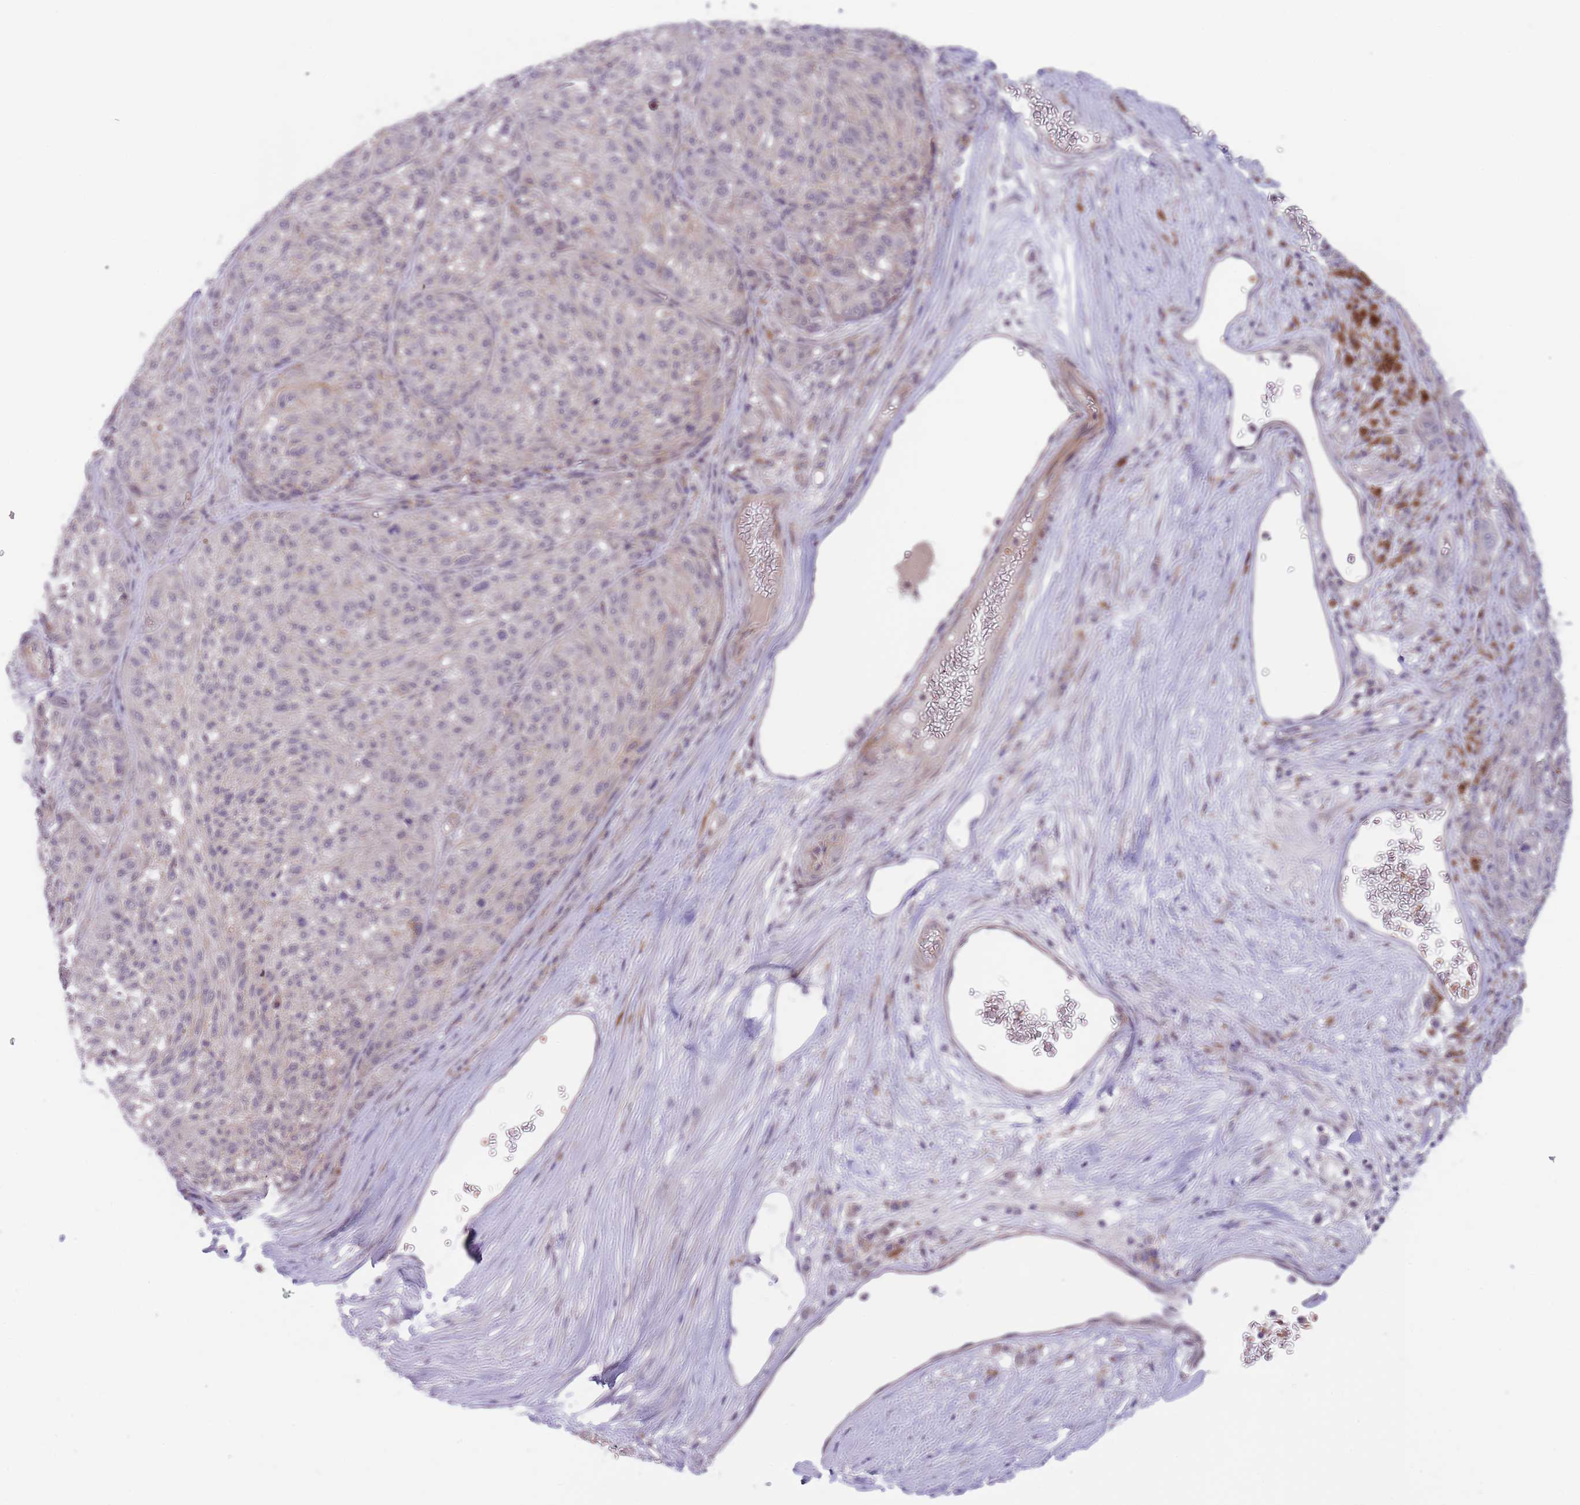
{"staining": {"intensity": "negative", "quantity": "none", "location": "none"}, "tissue": "melanoma", "cell_type": "Tumor cells", "image_type": "cancer", "snomed": [{"axis": "morphology", "description": "Malignant melanoma, NOS"}, {"axis": "topography", "description": "Skin"}], "caption": "Tumor cells show no significant protein expression in malignant melanoma.", "gene": "FUT5", "patient": {"sex": "male", "age": 53}}